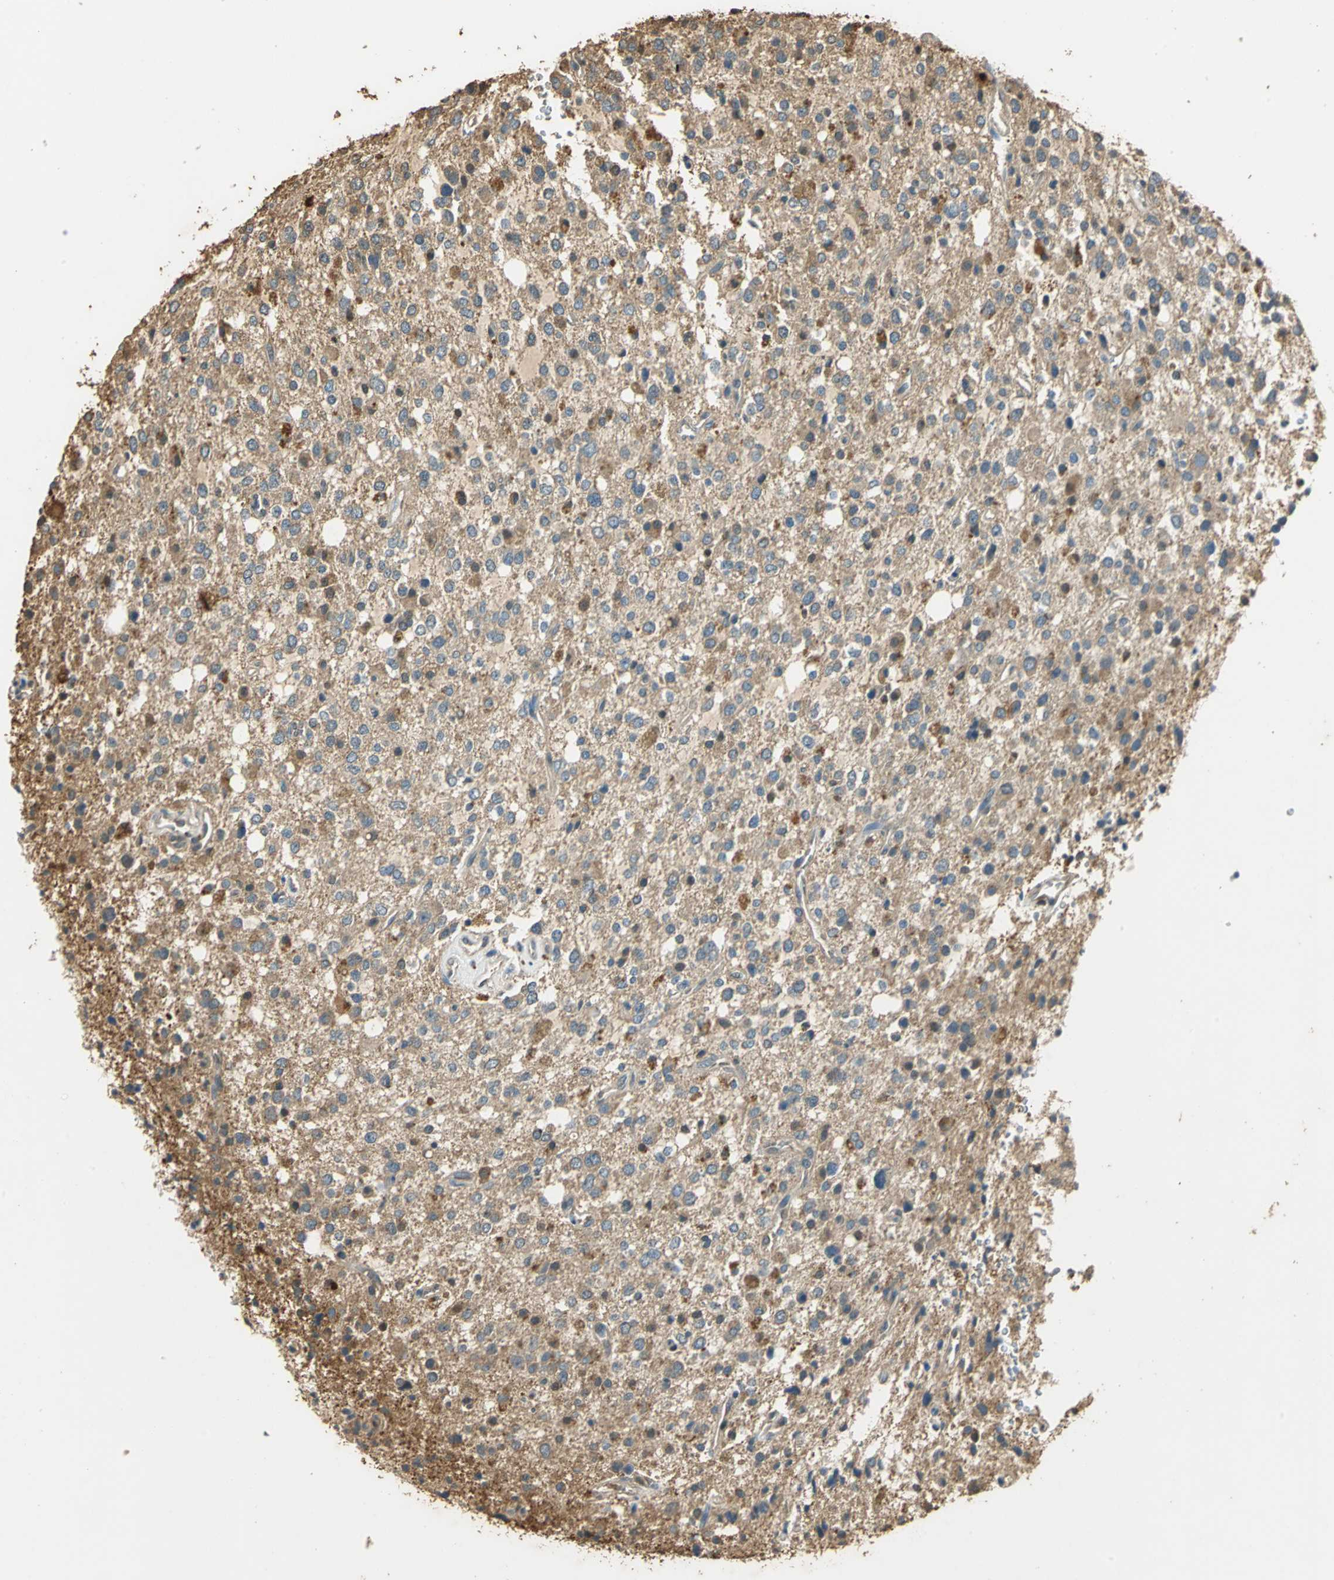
{"staining": {"intensity": "moderate", "quantity": ">75%", "location": "cytoplasmic/membranous"}, "tissue": "glioma", "cell_type": "Tumor cells", "image_type": "cancer", "snomed": [{"axis": "morphology", "description": "Glioma, malignant, High grade"}, {"axis": "topography", "description": "Brain"}], "caption": "Immunohistochemical staining of high-grade glioma (malignant) exhibits moderate cytoplasmic/membranous protein expression in about >75% of tumor cells.", "gene": "GAPDH", "patient": {"sex": "male", "age": 47}}